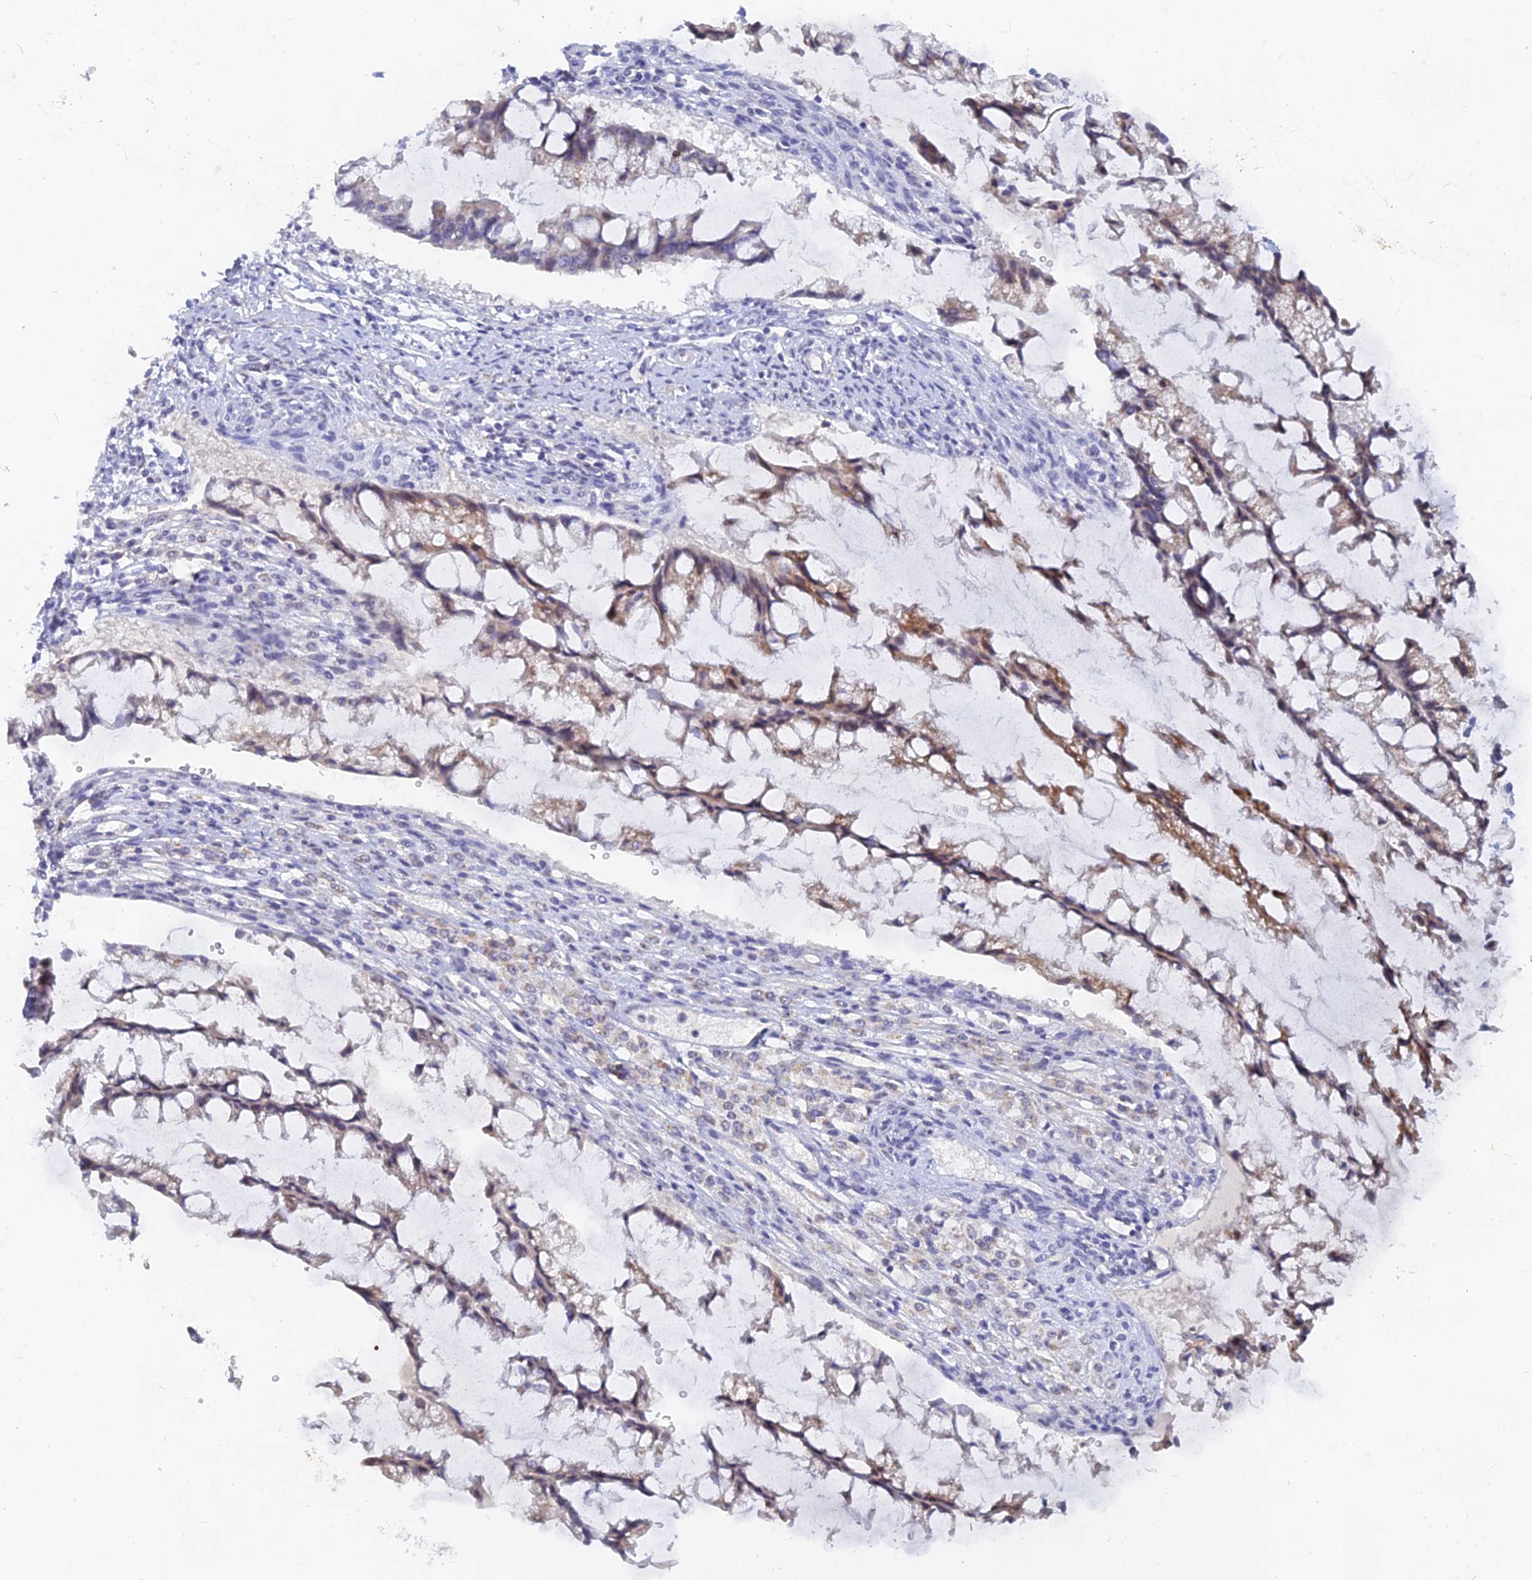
{"staining": {"intensity": "weak", "quantity": "25%-75%", "location": "cytoplasmic/membranous"}, "tissue": "ovarian cancer", "cell_type": "Tumor cells", "image_type": "cancer", "snomed": [{"axis": "morphology", "description": "Cystadenocarcinoma, mucinous, NOS"}, {"axis": "topography", "description": "Ovary"}], "caption": "DAB immunohistochemical staining of human ovarian cancer (mucinous cystadenocarcinoma) exhibits weak cytoplasmic/membranous protein positivity in about 25%-75% of tumor cells.", "gene": "LRIF1", "patient": {"sex": "female", "age": 73}}